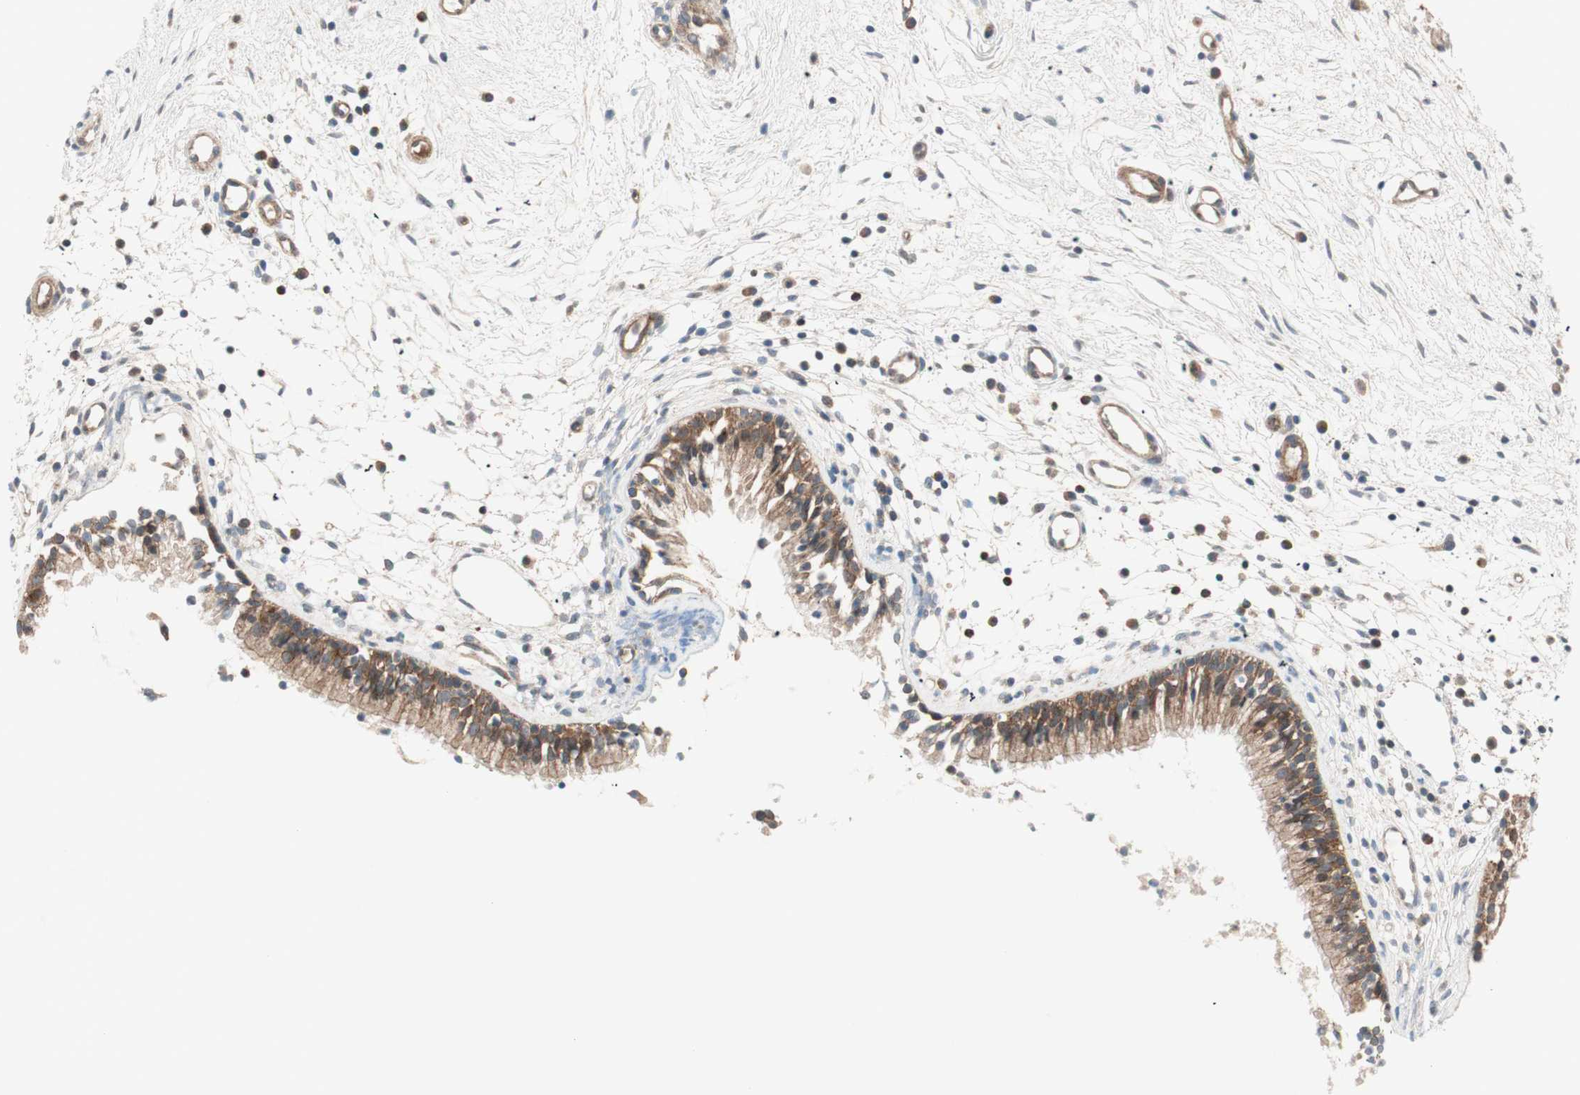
{"staining": {"intensity": "moderate", "quantity": ">75%", "location": "cytoplasmic/membranous"}, "tissue": "nasopharynx", "cell_type": "Respiratory epithelial cells", "image_type": "normal", "snomed": [{"axis": "morphology", "description": "Normal tissue, NOS"}, {"axis": "topography", "description": "Nasopharynx"}], "caption": "A high-resolution photomicrograph shows IHC staining of benign nasopharynx, which reveals moderate cytoplasmic/membranous expression in about >75% of respiratory epithelial cells. The staining was performed using DAB (3,3'-diaminobenzidine), with brown indicating positive protein expression. Nuclei are stained blue with hematoxylin.", "gene": "ABI1", "patient": {"sex": "male", "age": 21}}